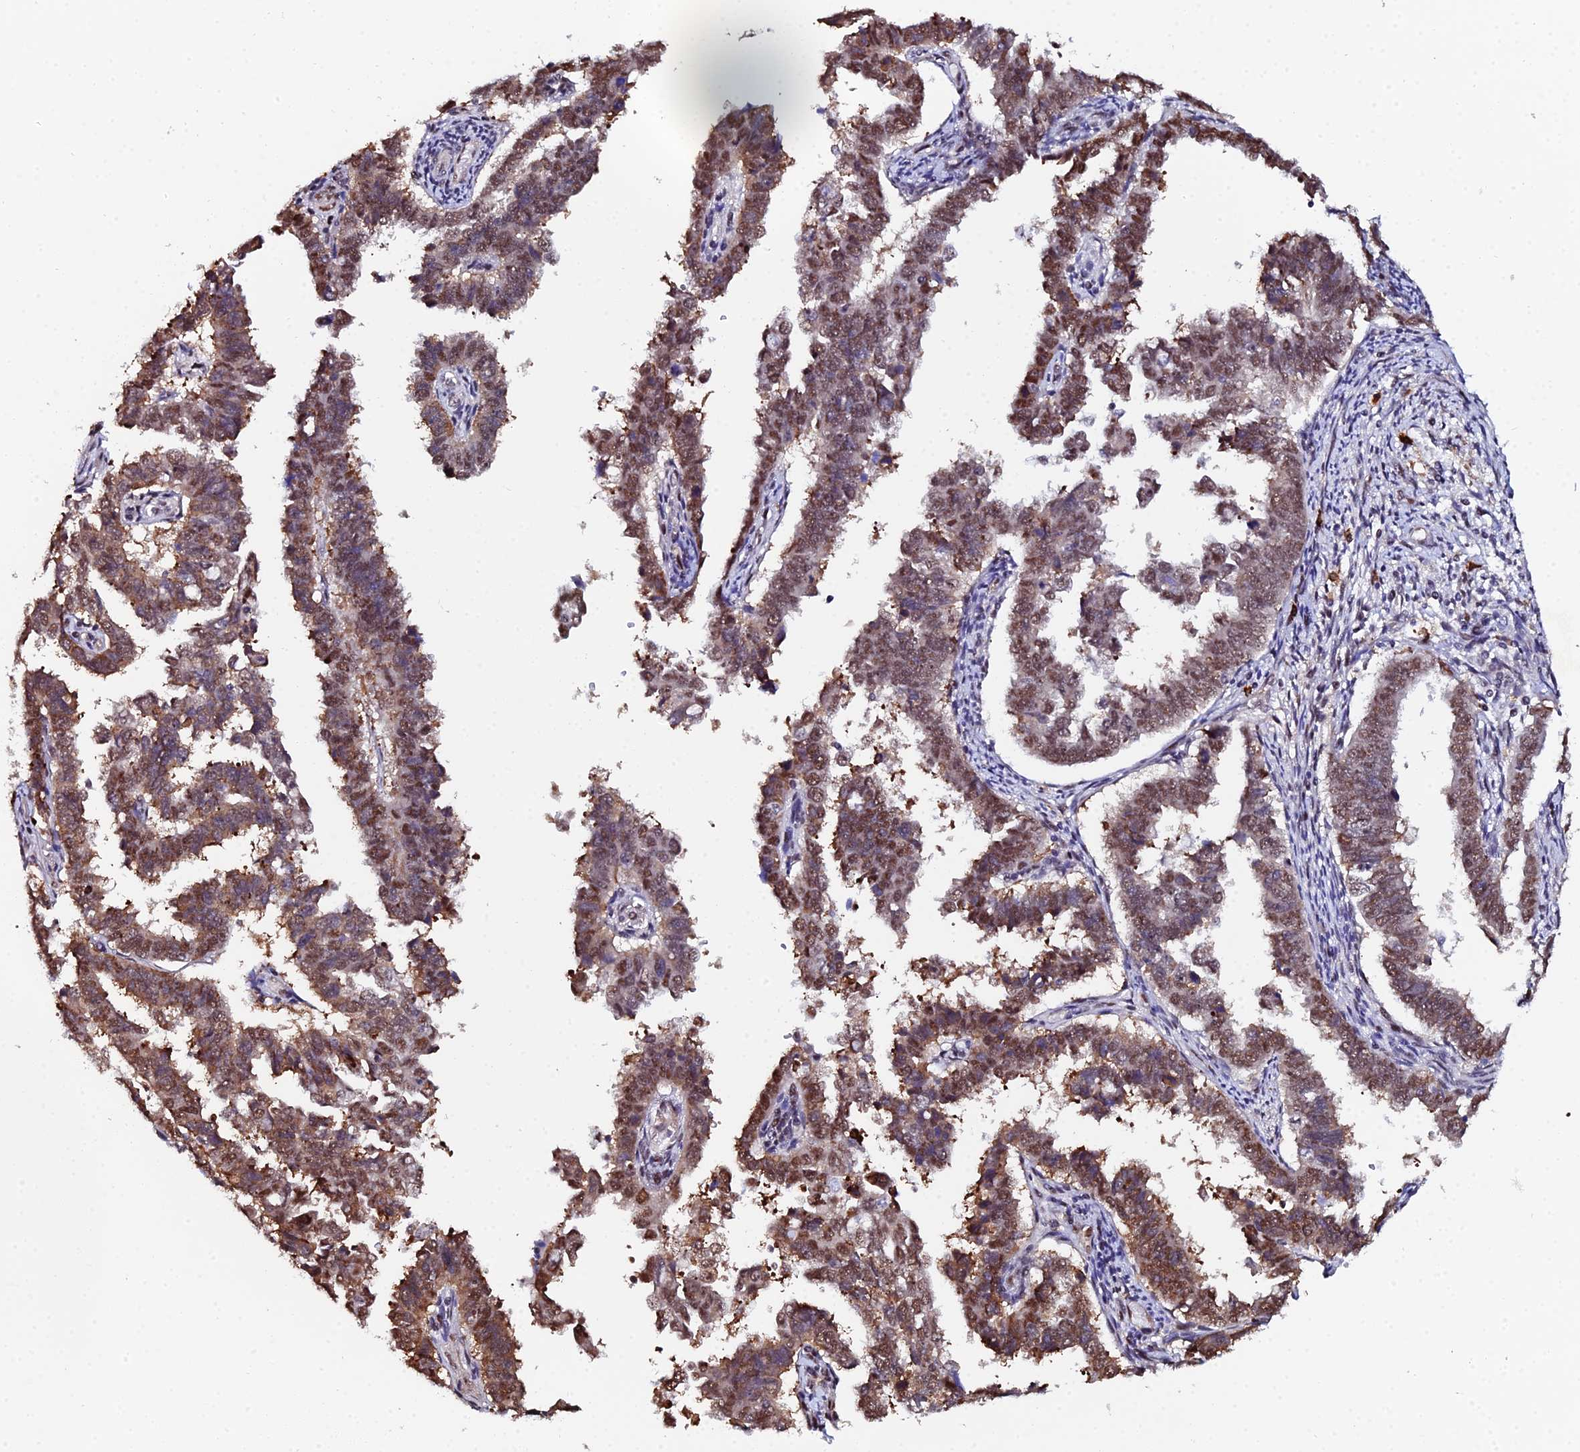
{"staining": {"intensity": "moderate", "quantity": ">75%", "location": "cytoplasmic/membranous,nuclear"}, "tissue": "endometrial cancer", "cell_type": "Tumor cells", "image_type": "cancer", "snomed": [{"axis": "morphology", "description": "Adenocarcinoma, NOS"}, {"axis": "topography", "description": "Endometrium"}], "caption": "An image of adenocarcinoma (endometrial) stained for a protein exhibits moderate cytoplasmic/membranous and nuclear brown staining in tumor cells.", "gene": "TIFA", "patient": {"sex": "female", "age": 75}}